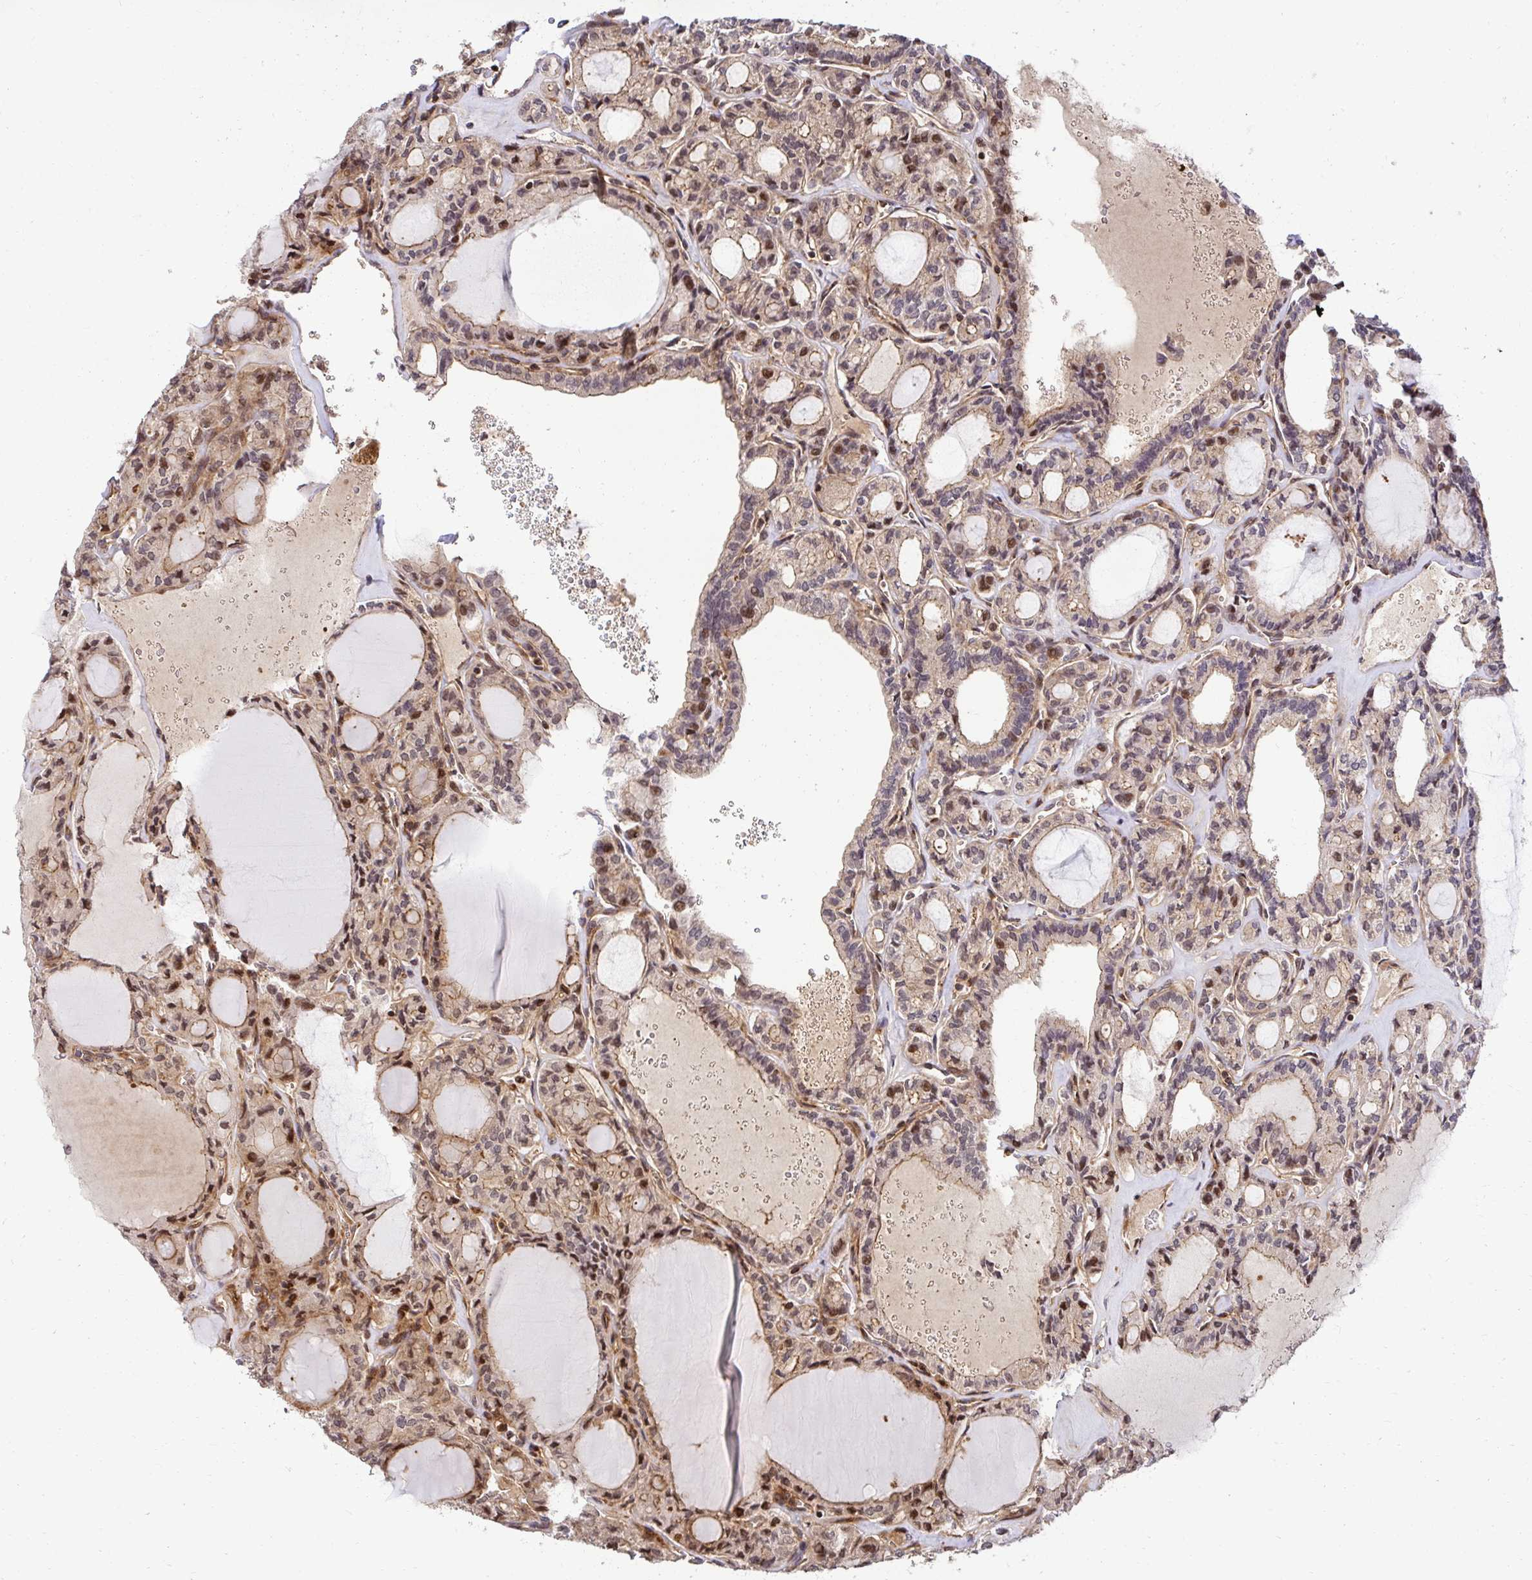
{"staining": {"intensity": "moderate", "quantity": "25%-75%", "location": "cytoplasmic/membranous,nuclear"}, "tissue": "thyroid cancer", "cell_type": "Tumor cells", "image_type": "cancer", "snomed": [{"axis": "morphology", "description": "Papillary adenocarcinoma, NOS"}, {"axis": "topography", "description": "Thyroid gland"}], "caption": "Papillary adenocarcinoma (thyroid) stained with immunohistochemistry (IHC) demonstrates moderate cytoplasmic/membranous and nuclear positivity in approximately 25%-75% of tumor cells.", "gene": "PSMA4", "patient": {"sex": "male", "age": 87}}